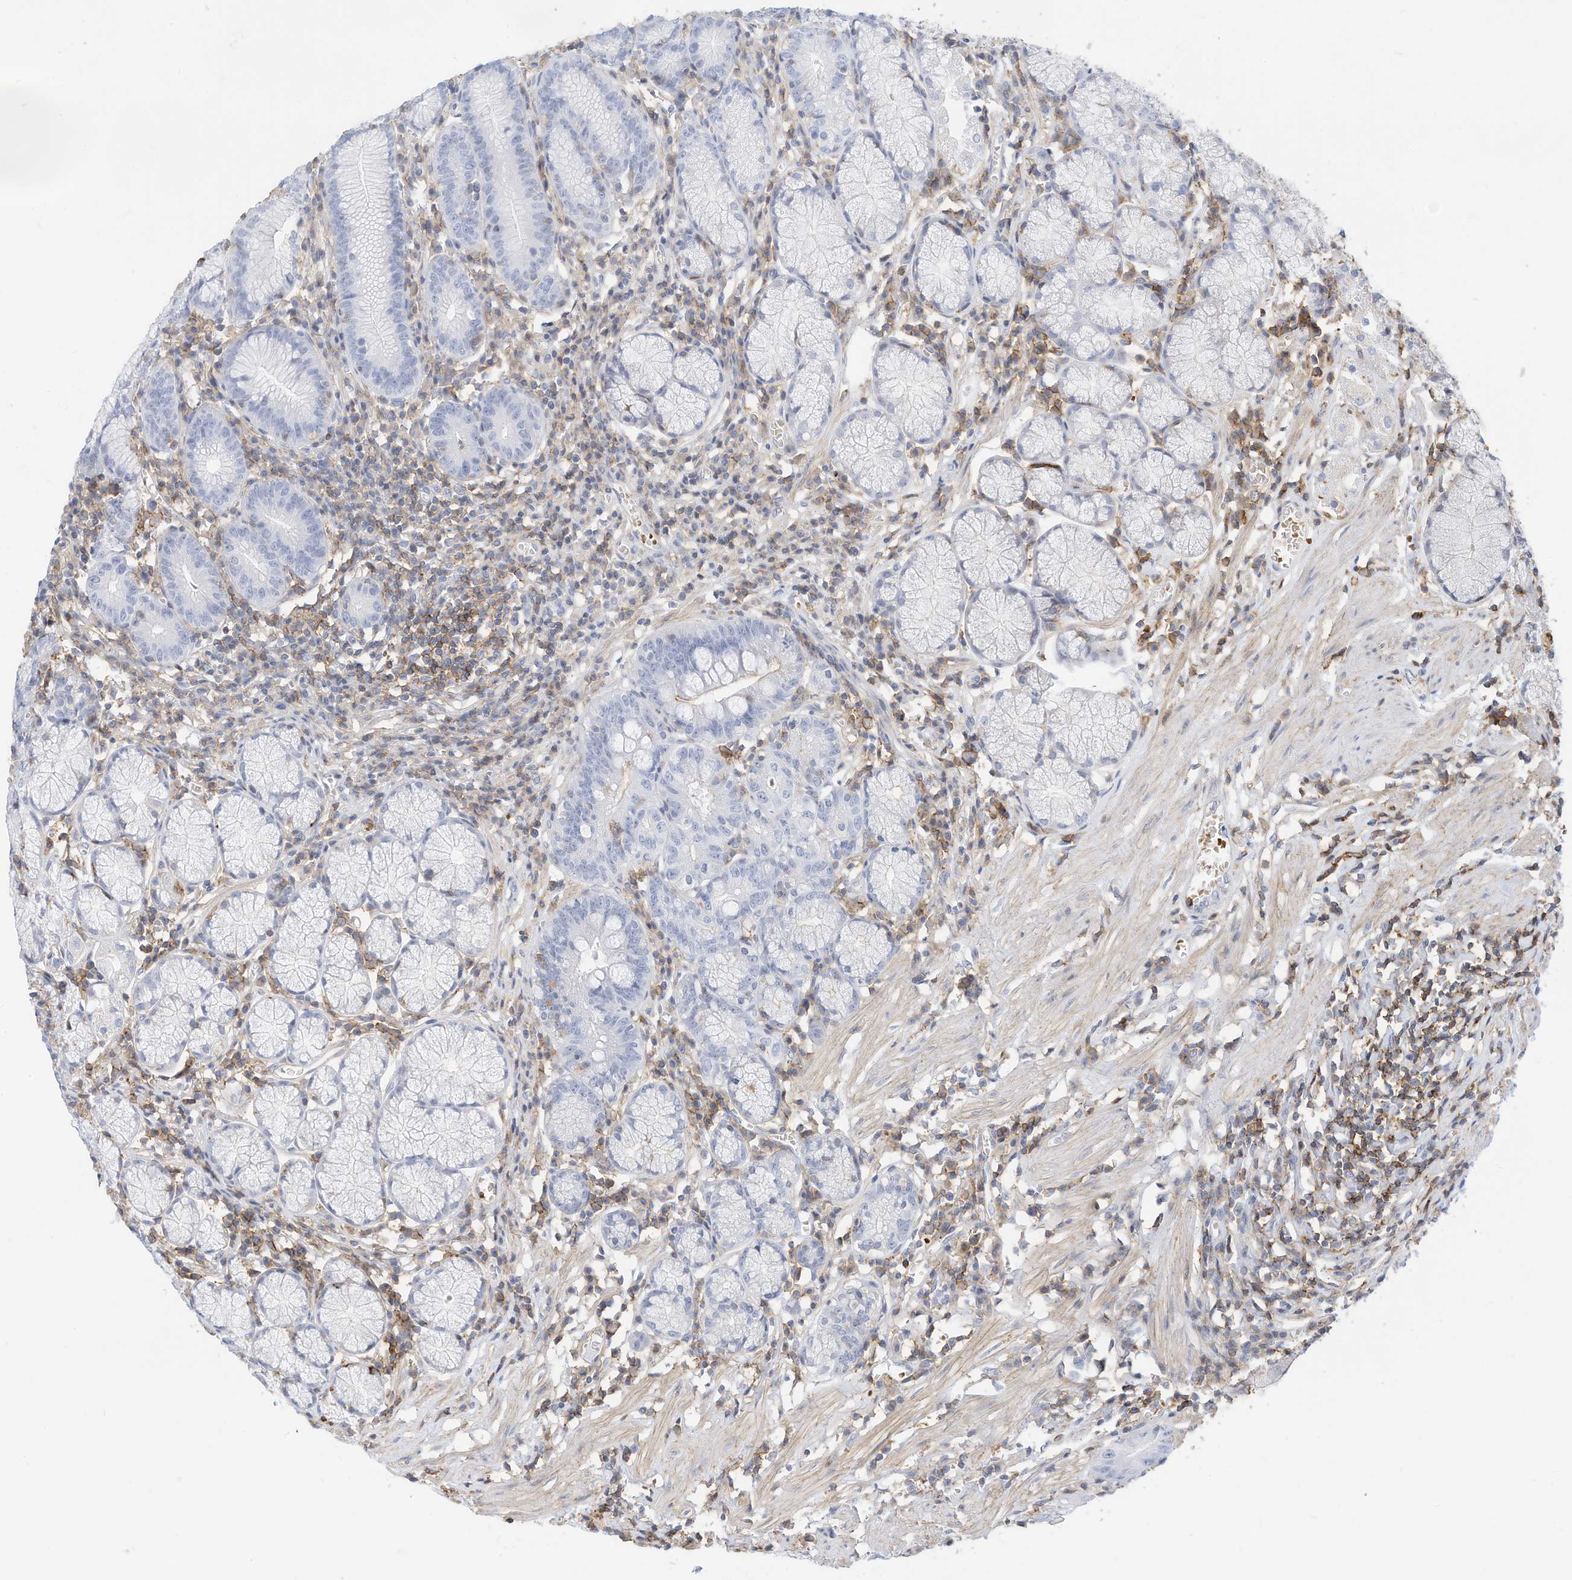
{"staining": {"intensity": "negative", "quantity": "none", "location": "none"}, "tissue": "stomach", "cell_type": "Glandular cells", "image_type": "normal", "snomed": [{"axis": "morphology", "description": "Normal tissue, NOS"}, {"axis": "topography", "description": "Stomach"}], "caption": "IHC of benign stomach reveals no expression in glandular cells. (Stains: DAB immunohistochemistry (IHC) with hematoxylin counter stain, Microscopy: brightfield microscopy at high magnification).", "gene": "TXNDC9", "patient": {"sex": "male", "age": 55}}